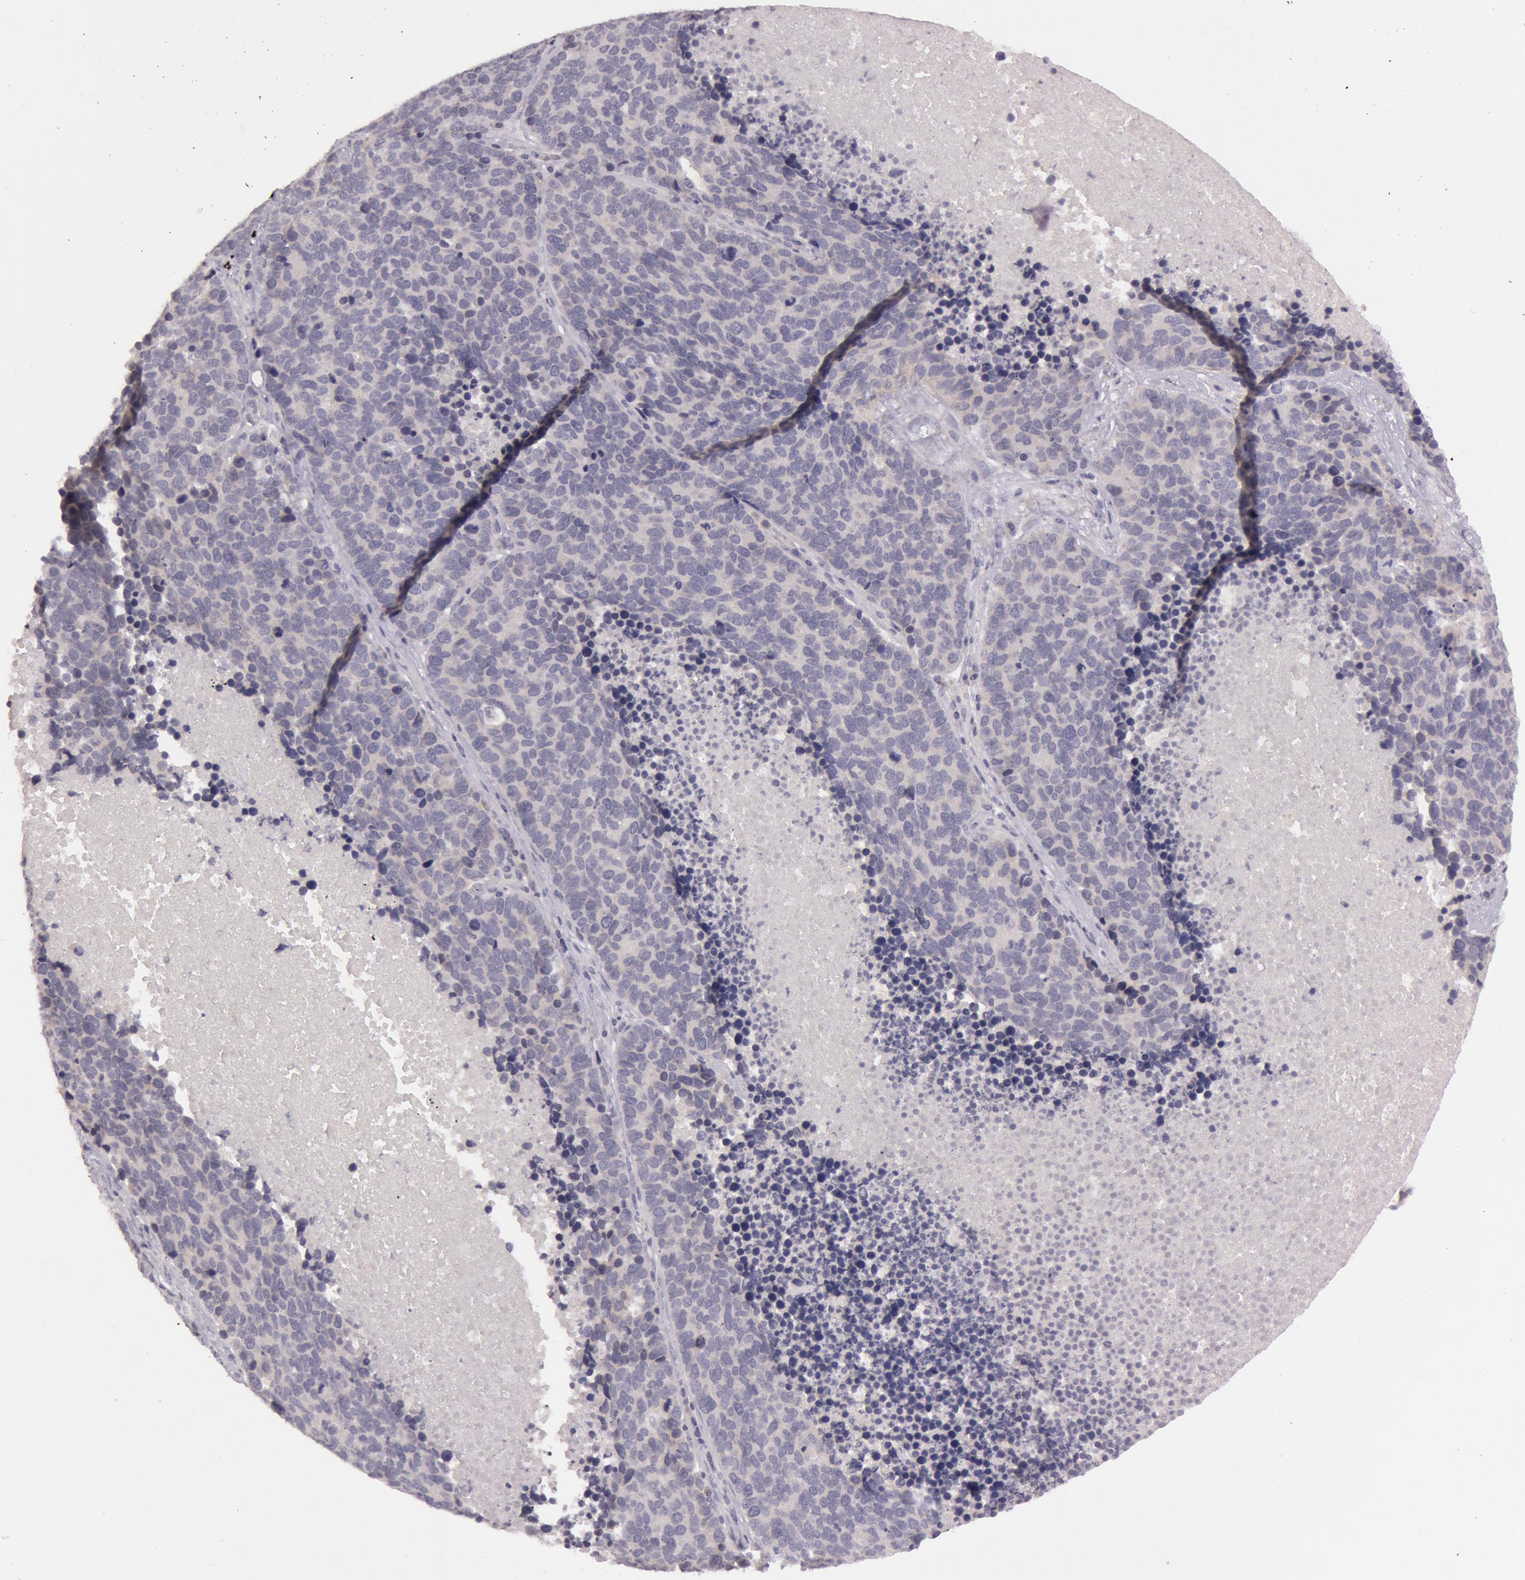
{"staining": {"intensity": "weak", "quantity": "<25%", "location": "cytoplasmic/membranous"}, "tissue": "lung cancer", "cell_type": "Tumor cells", "image_type": "cancer", "snomed": [{"axis": "morphology", "description": "Neoplasm, malignant, NOS"}, {"axis": "topography", "description": "Lung"}], "caption": "IHC image of lung cancer (malignant neoplasm) stained for a protein (brown), which displays no positivity in tumor cells.", "gene": "MXRA5", "patient": {"sex": "female", "age": 75}}